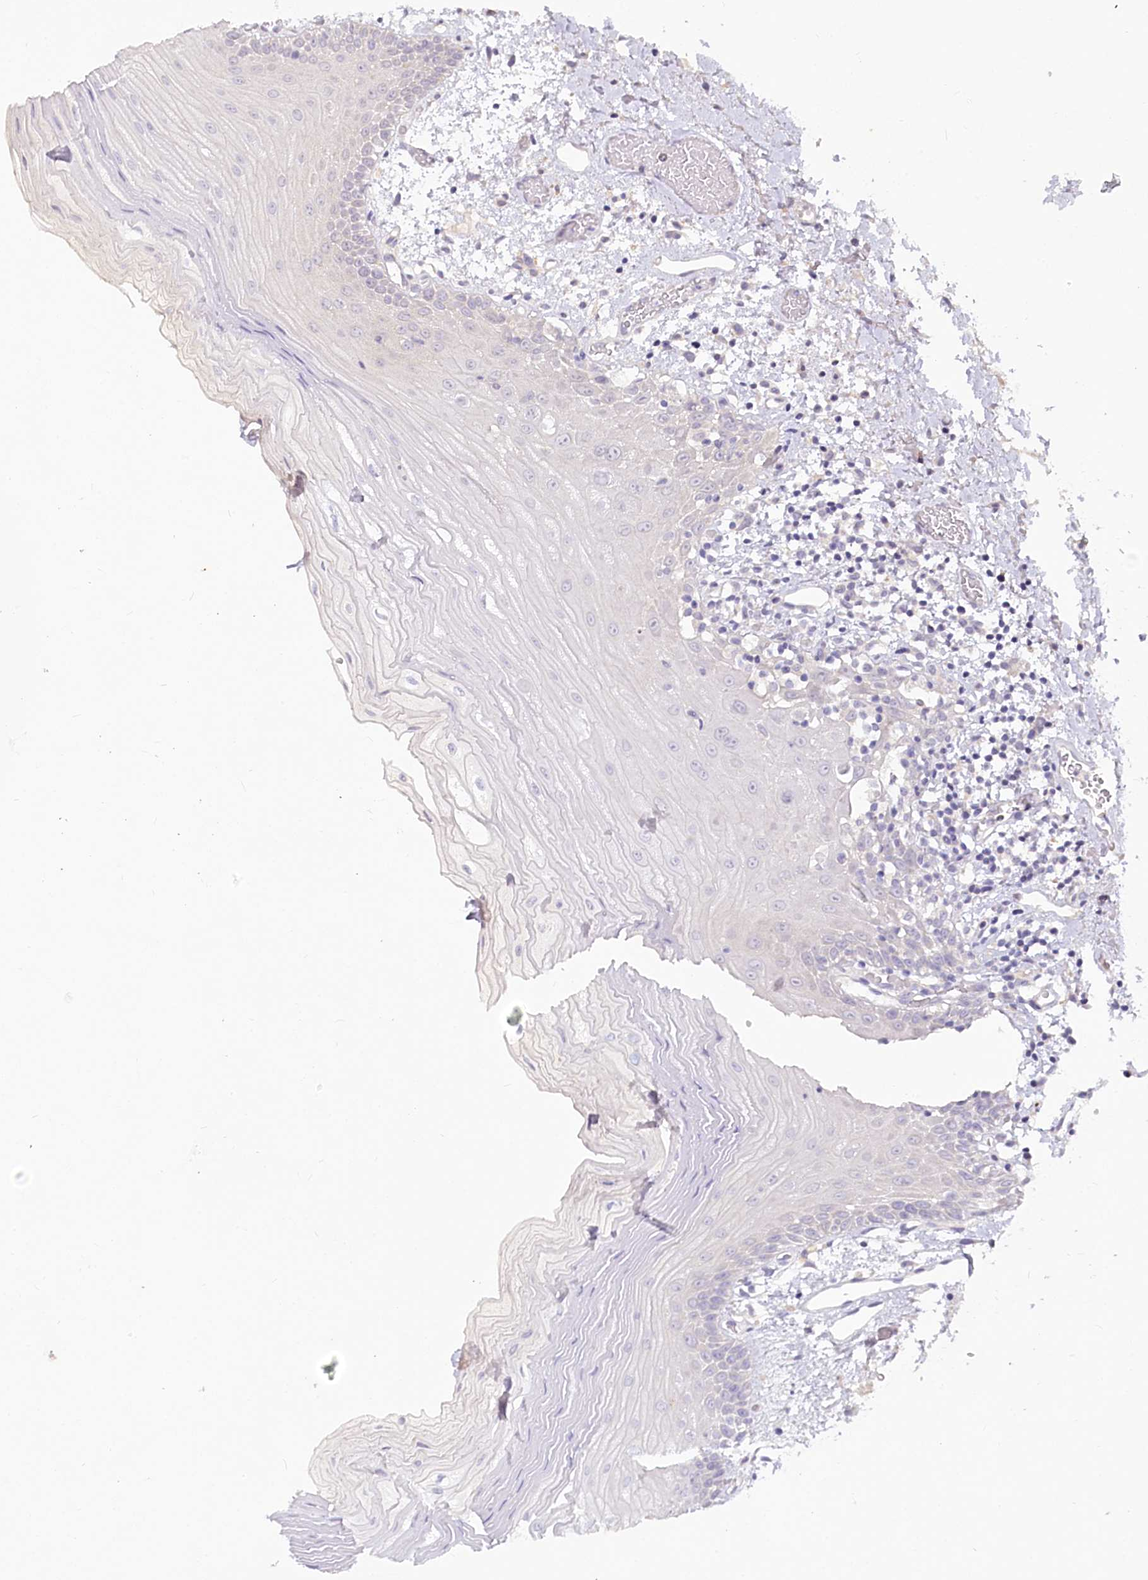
{"staining": {"intensity": "negative", "quantity": "none", "location": "none"}, "tissue": "oral mucosa", "cell_type": "Squamous epithelial cells", "image_type": "normal", "snomed": [{"axis": "morphology", "description": "Normal tissue, NOS"}, {"axis": "topography", "description": "Oral tissue"}], "caption": "Normal oral mucosa was stained to show a protein in brown. There is no significant expression in squamous epithelial cells.", "gene": "EFHC2", "patient": {"sex": "male", "age": 52}}